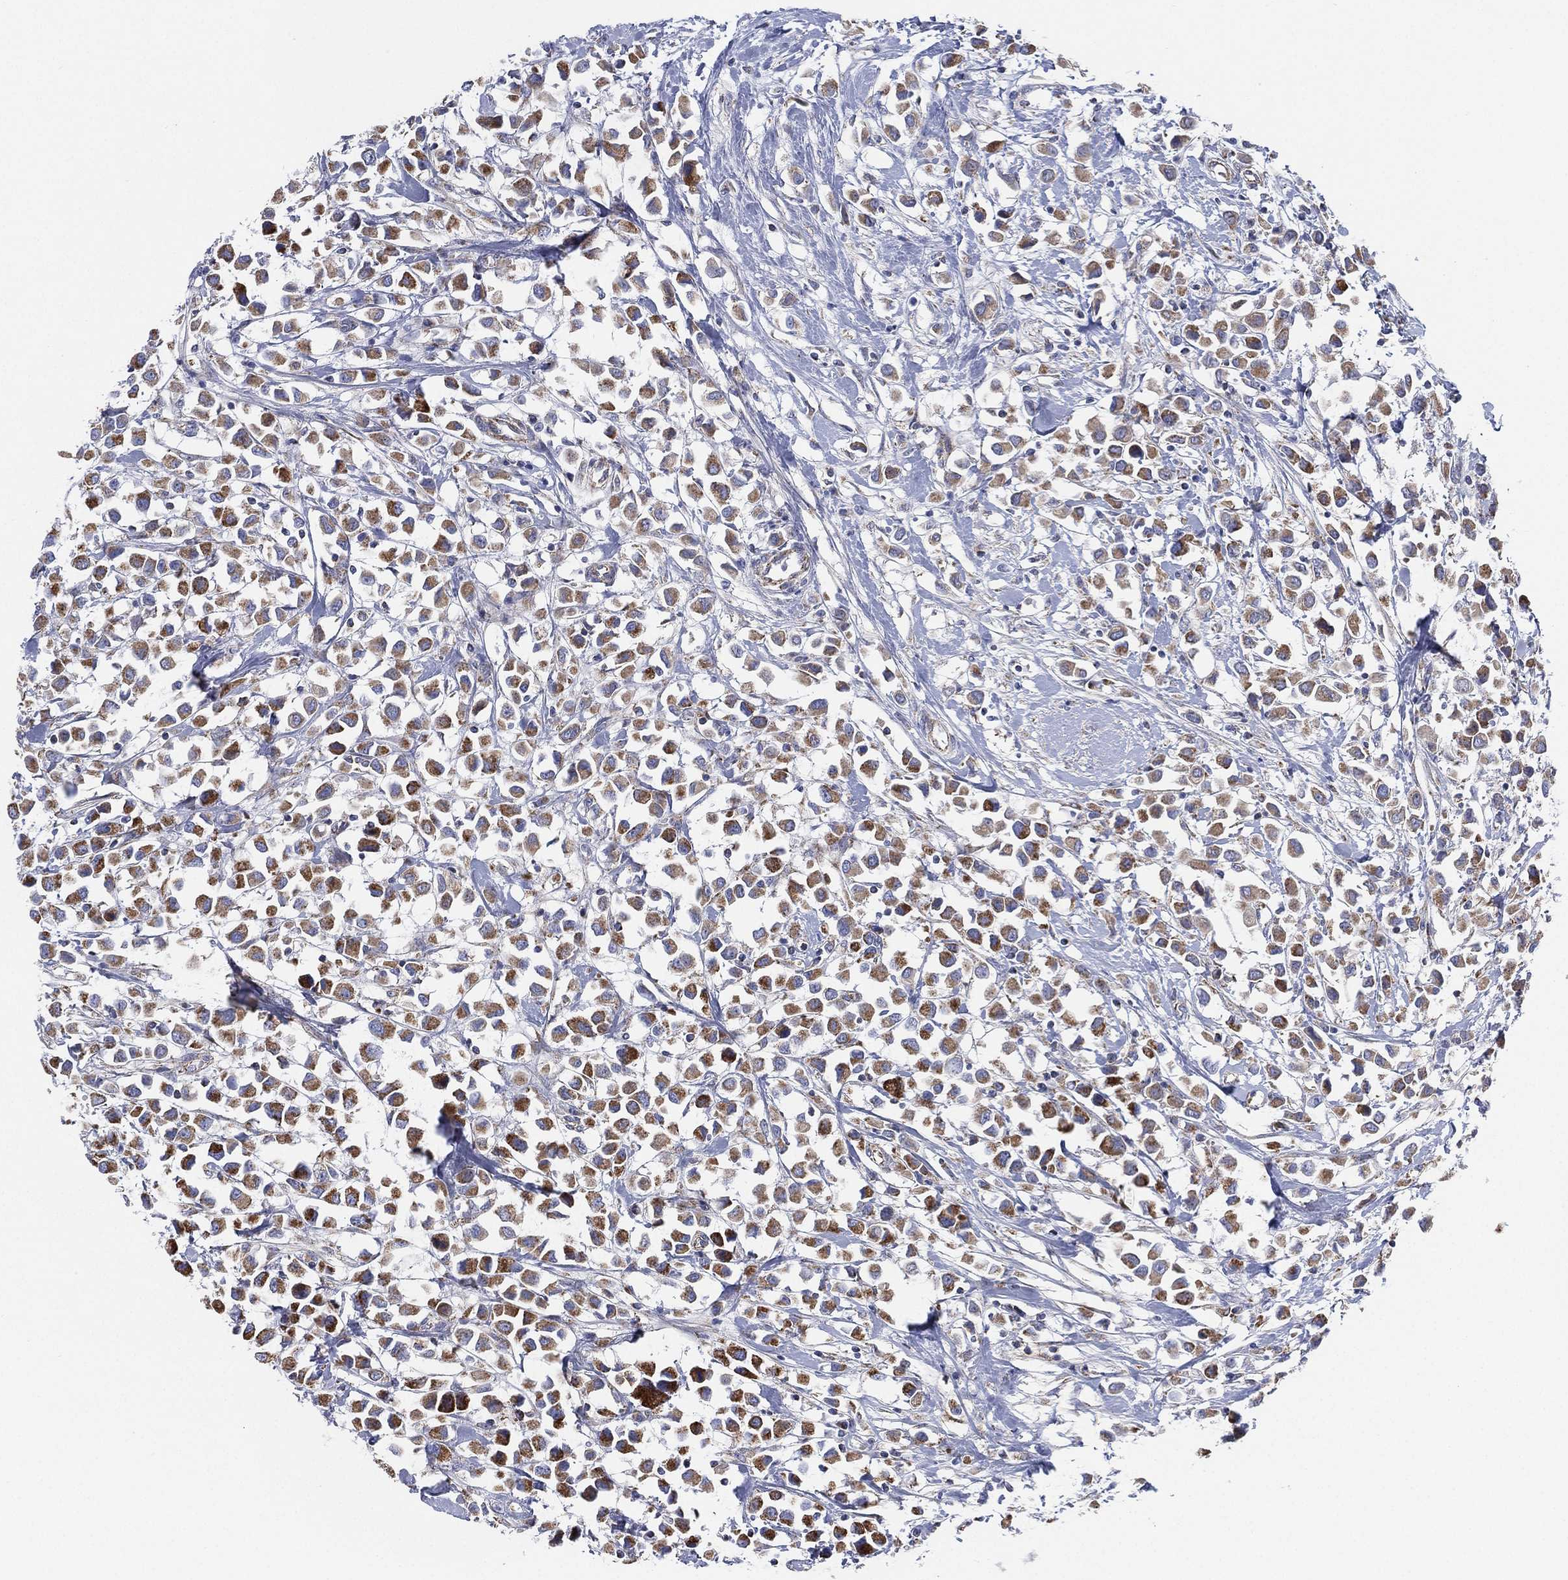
{"staining": {"intensity": "strong", "quantity": "25%-75%", "location": "cytoplasmic/membranous"}, "tissue": "breast cancer", "cell_type": "Tumor cells", "image_type": "cancer", "snomed": [{"axis": "morphology", "description": "Duct carcinoma"}, {"axis": "topography", "description": "Breast"}], "caption": "Human breast cancer (intraductal carcinoma) stained with a protein marker exhibits strong staining in tumor cells.", "gene": "INA", "patient": {"sex": "female", "age": 61}}